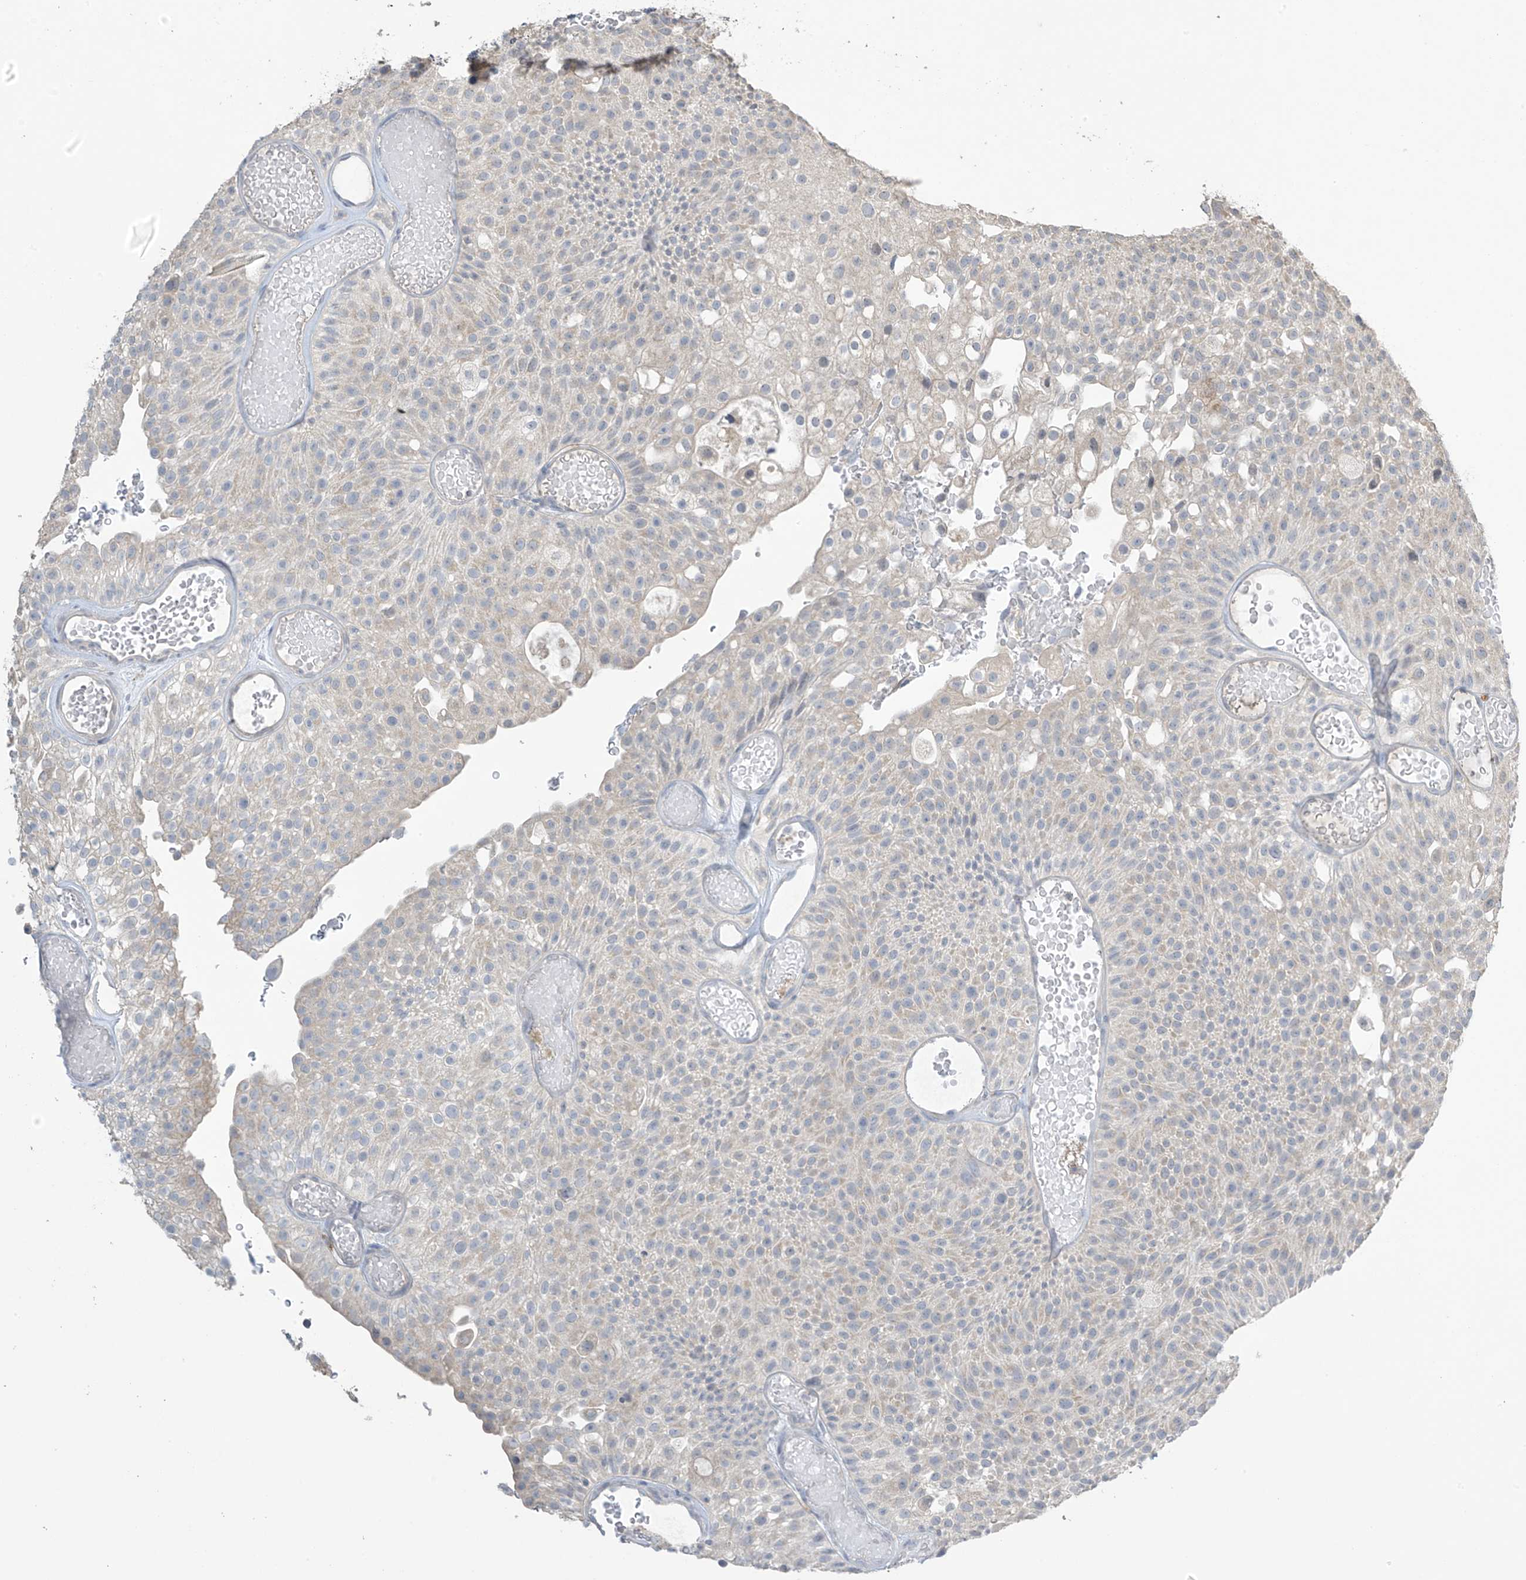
{"staining": {"intensity": "negative", "quantity": "none", "location": "none"}, "tissue": "urothelial cancer", "cell_type": "Tumor cells", "image_type": "cancer", "snomed": [{"axis": "morphology", "description": "Urothelial carcinoma, Low grade"}, {"axis": "topography", "description": "Urinary bladder"}], "caption": "High power microscopy histopathology image of an immunohistochemistry (IHC) micrograph of urothelial carcinoma (low-grade), revealing no significant positivity in tumor cells. Nuclei are stained in blue.", "gene": "SLFN14", "patient": {"sex": "male", "age": 78}}